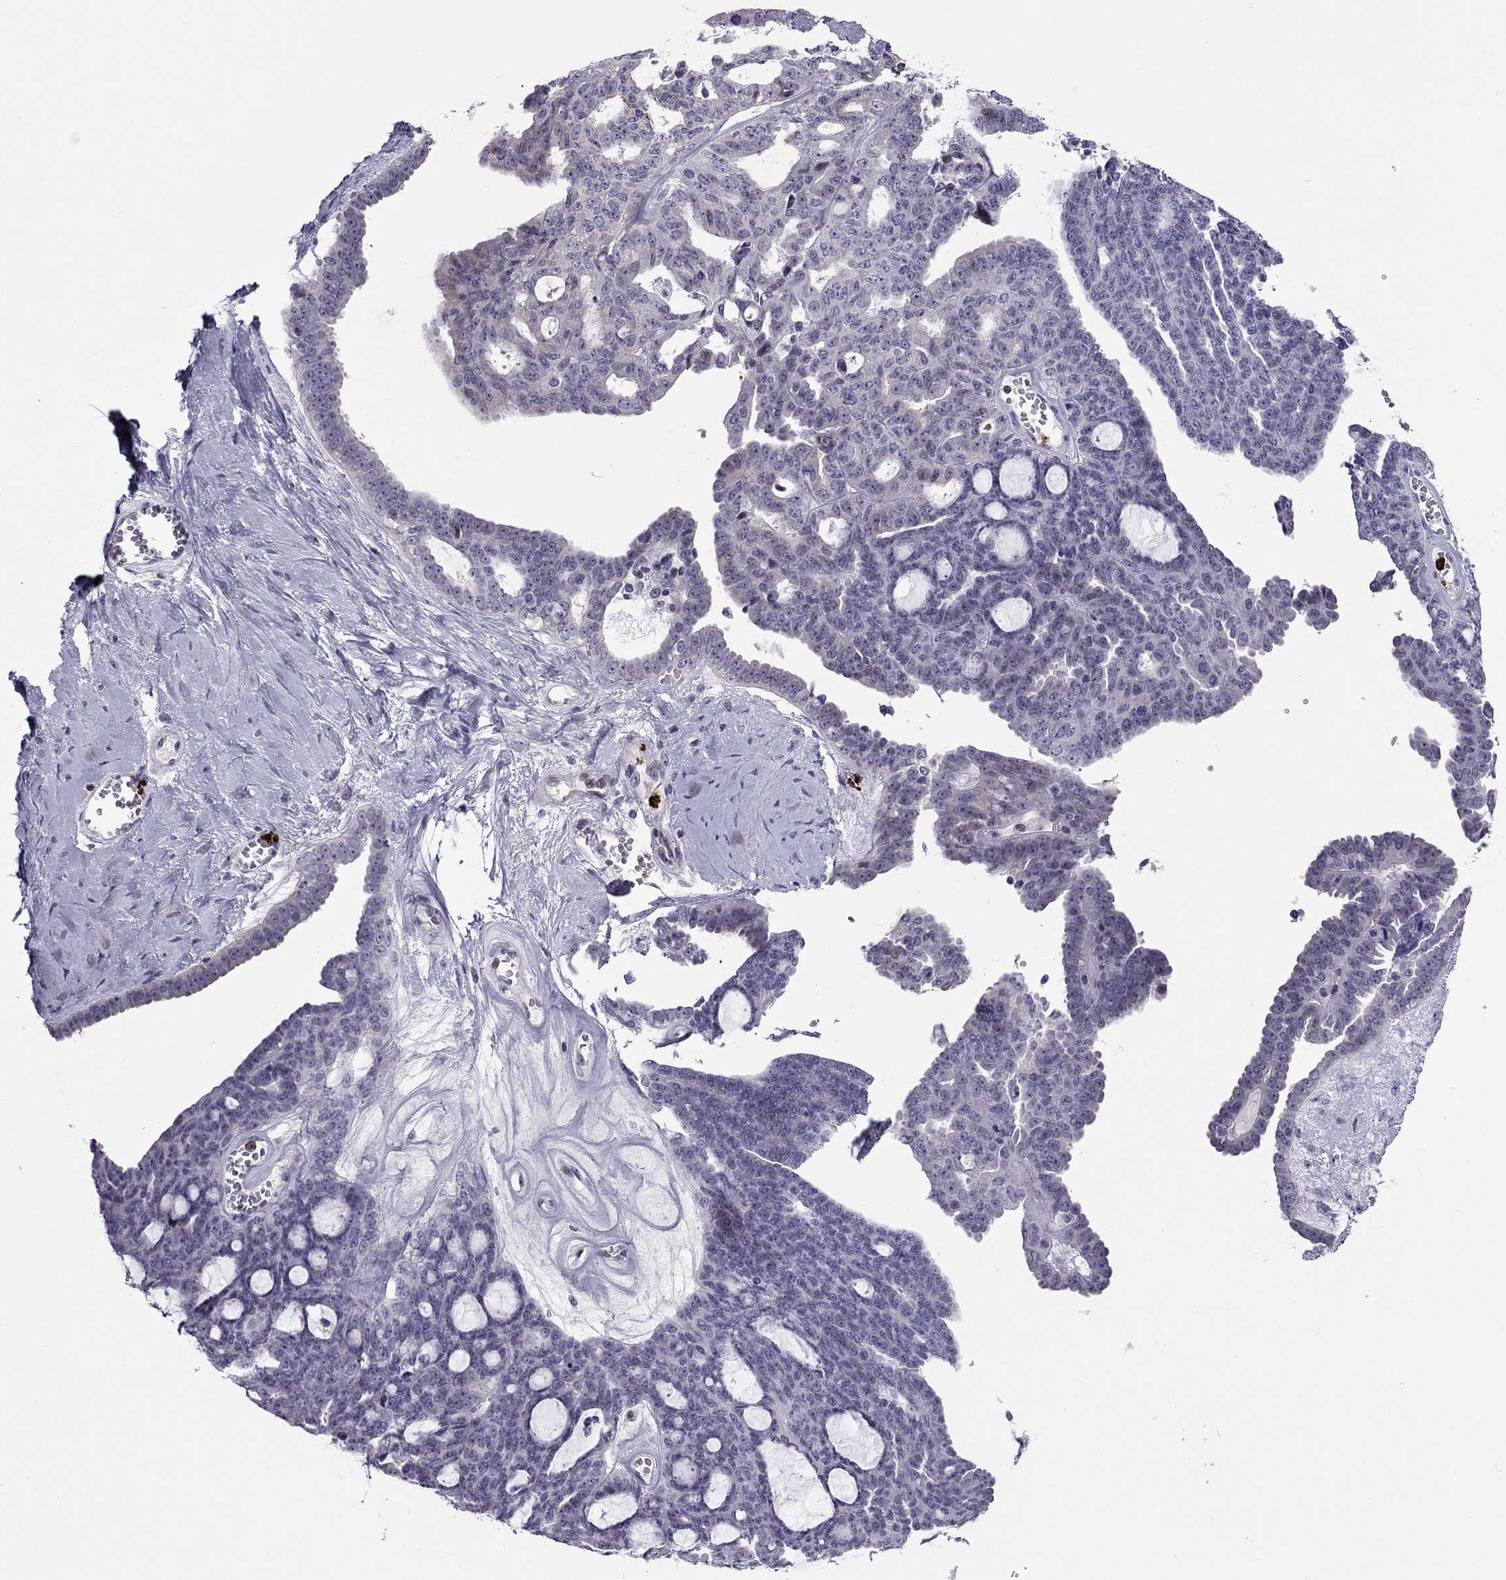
{"staining": {"intensity": "negative", "quantity": "none", "location": "none"}, "tissue": "ovarian cancer", "cell_type": "Tumor cells", "image_type": "cancer", "snomed": [{"axis": "morphology", "description": "Cystadenocarcinoma, serous, NOS"}, {"axis": "topography", "description": "Ovary"}], "caption": "DAB immunohistochemical staining of ovarian cancer (serous cystadenocarcinoma) displays no significant positivity in tumor cells.", "gene": "CCL27", "patient": {"sex": "female", "age": 71}}